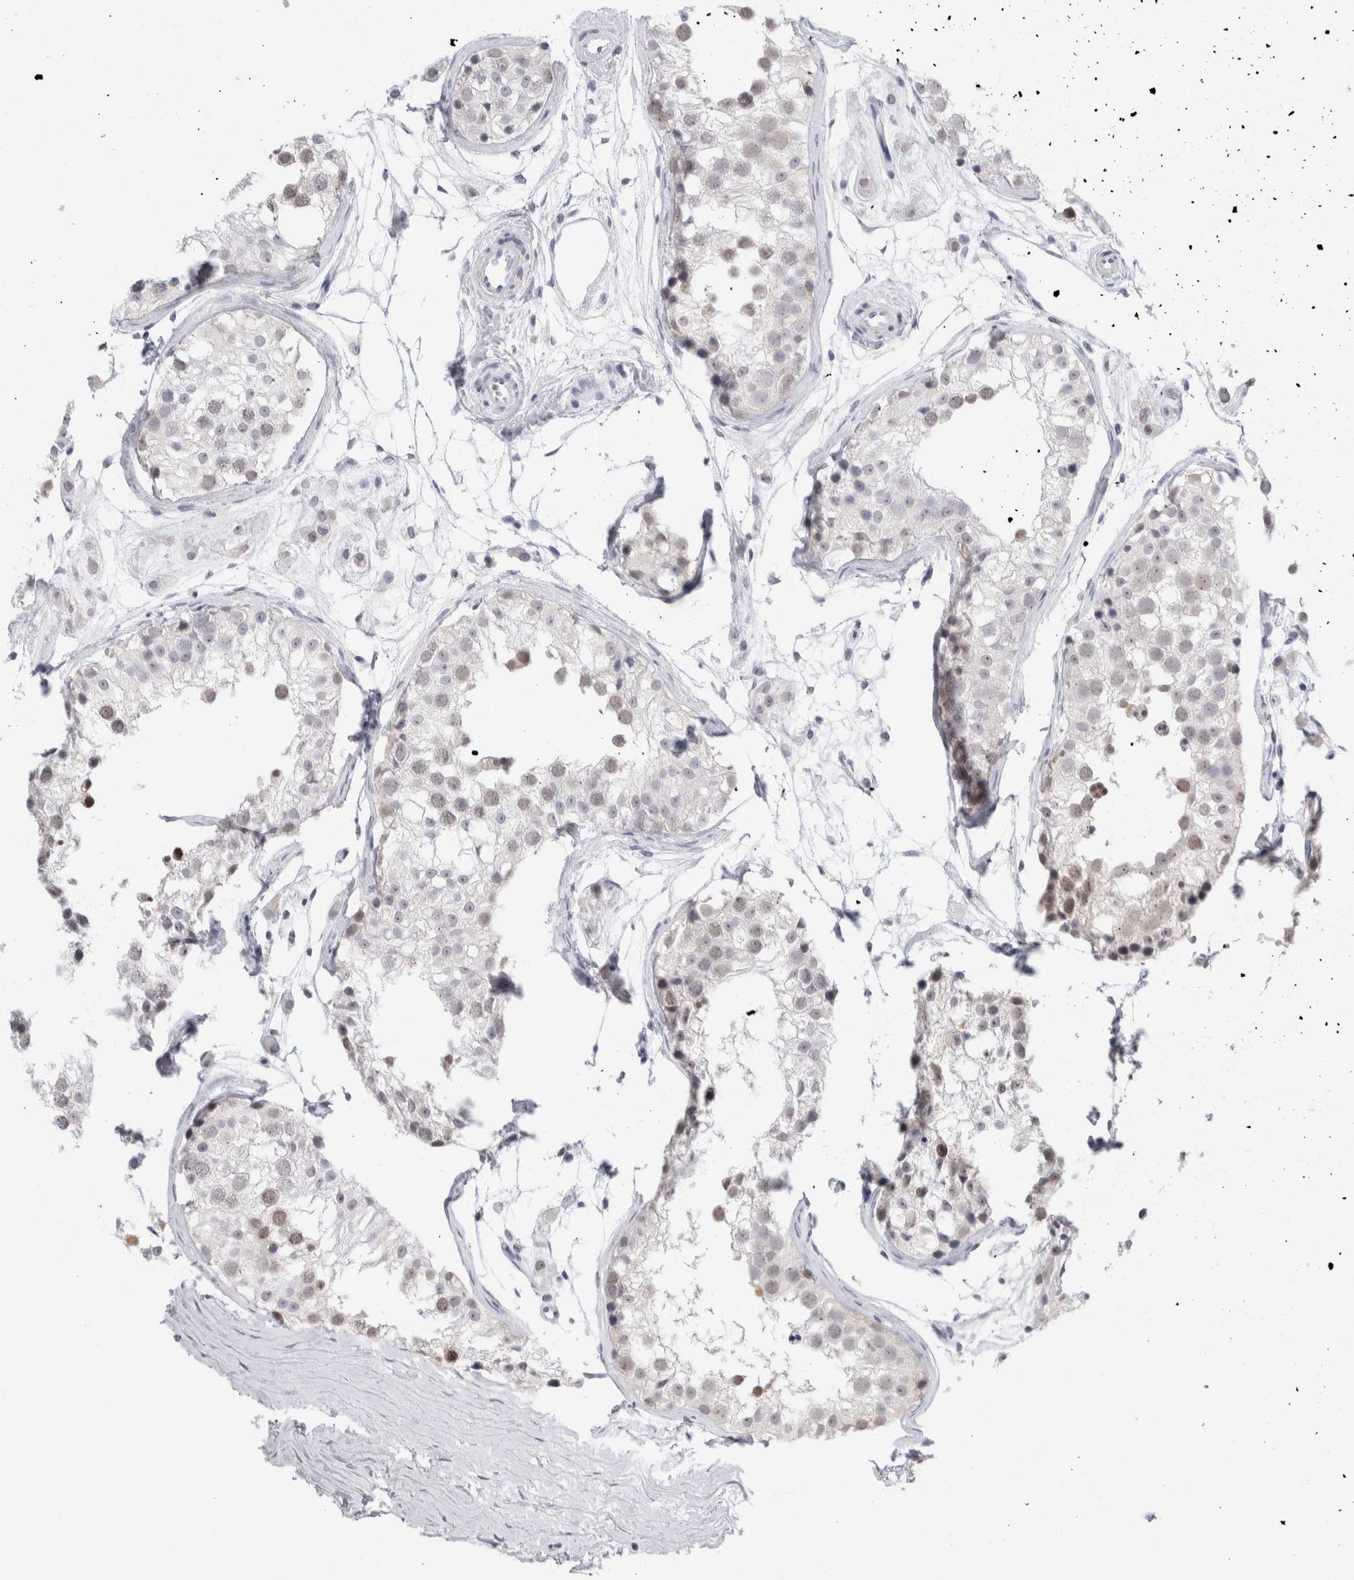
{"staining": {"intensity": "weak", "quantity": "25%-75%", "location": "nuclear"}, "tissue": "testis", "cell_type": "Cells in seminiferous ducts", "image_type": "normal", "snomed": [{"axis": "morphology", "description": "Normal tissue, NOS"}, {"axis": "morphology", "description": "Adenocarcinoma, metastatic, NOS"}, {"axis": "topography", "description": "Testis"}], "caption": "Normal testis shows weak nuclear staining in about 25%-75% of cells in seminiferous ducts, visualized by immunohistochemistry.", "gene": "CADM3", "patient": {"sex": "male", "age": 26}}